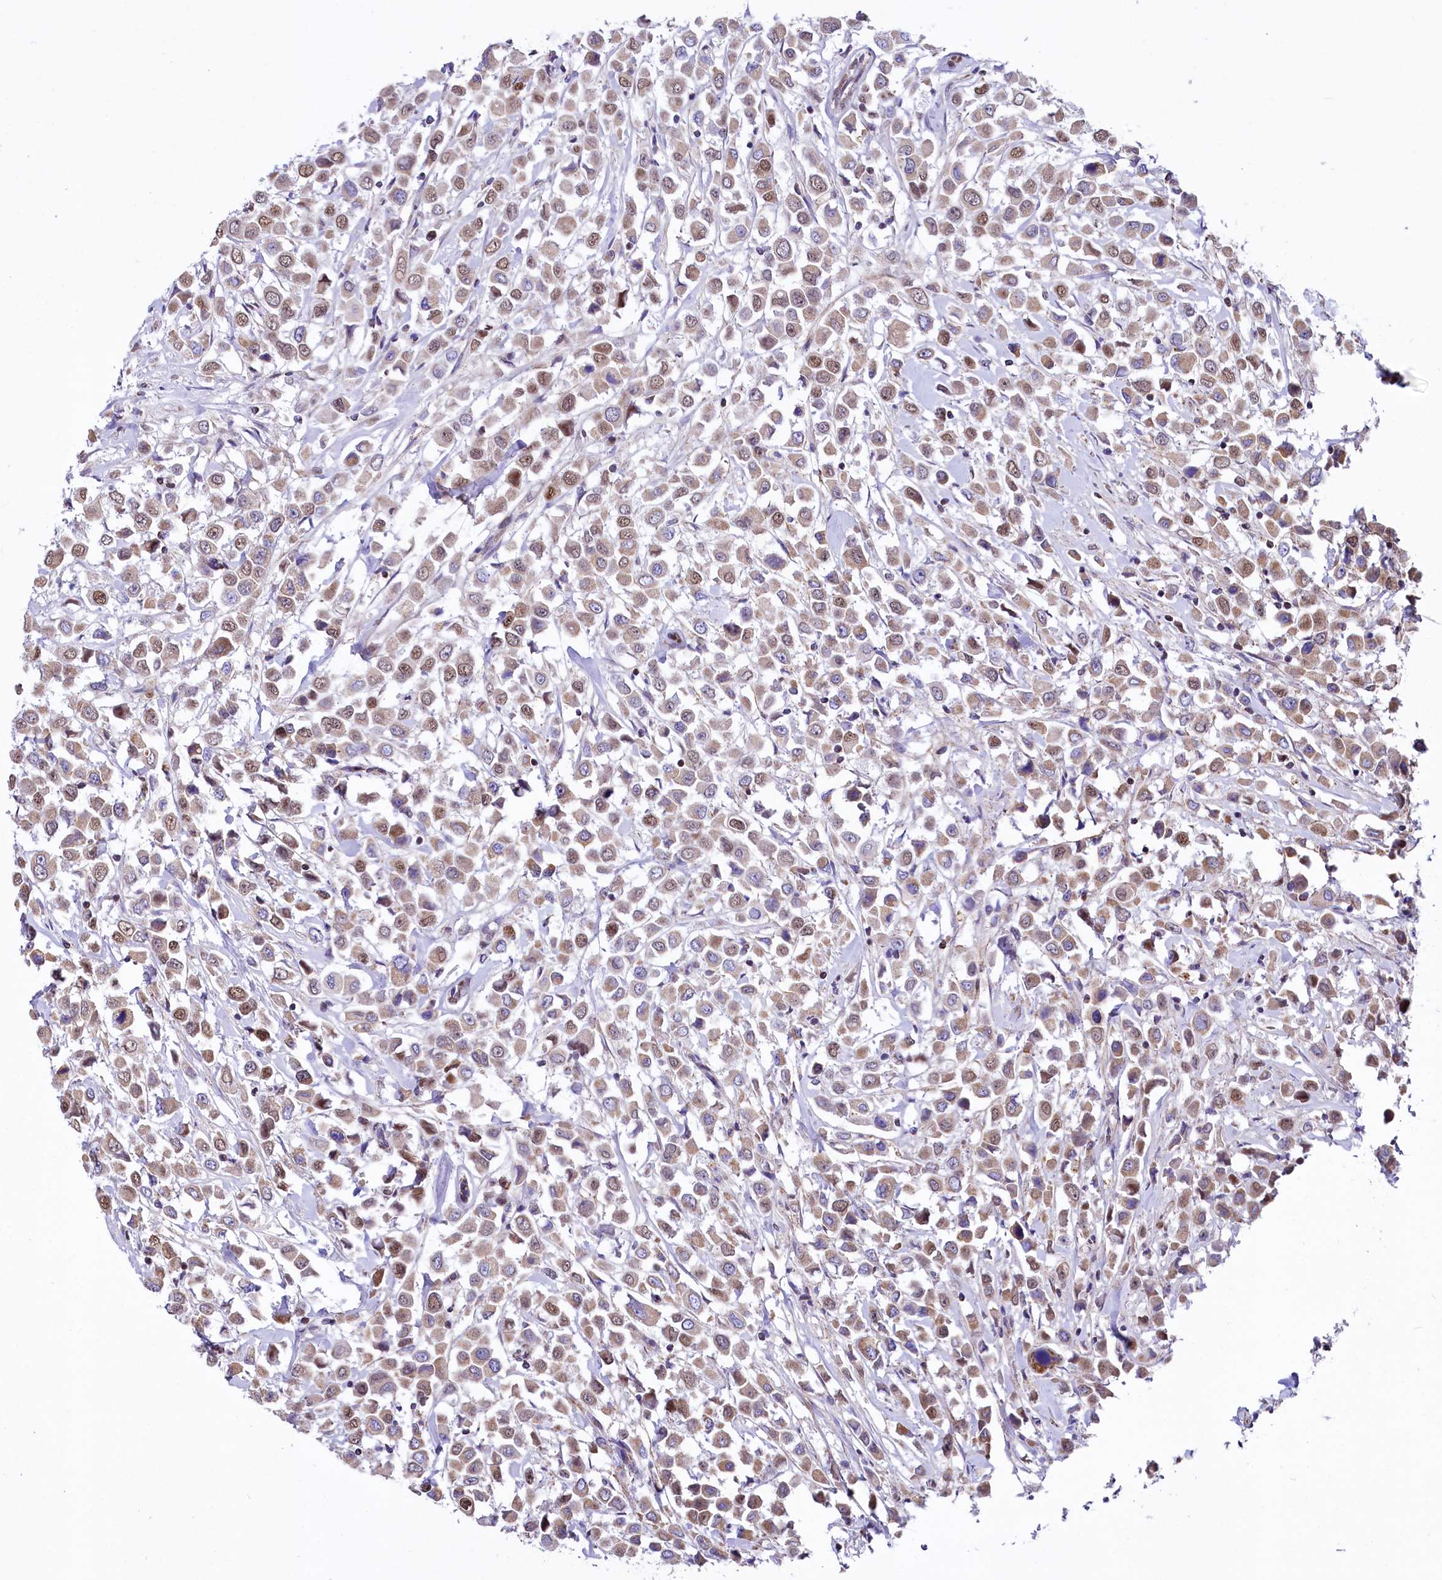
{"staining": {"intensity": "moderate", "quantity": ">75%", "location": "cytoplasmic/membranous,nuclear"}, "tissue": "breast cancer", "cell_type": "Tumor cells", "image_type": "cancer", "snomed": [{"axis": "morphology", "description": "Duct carcinoma"}, {"axis": "topography", "description": "Breast"}], "caption": "IHC (DAB (3,3'-diaminobenzidine)) staining of human breast cancer displays moderate cytoplasmic/membranous and nuclear protein expression in approximately >75% of tumor cells.", "gene": "MORN3", "patient": {"sex": "female", "age": 61}}